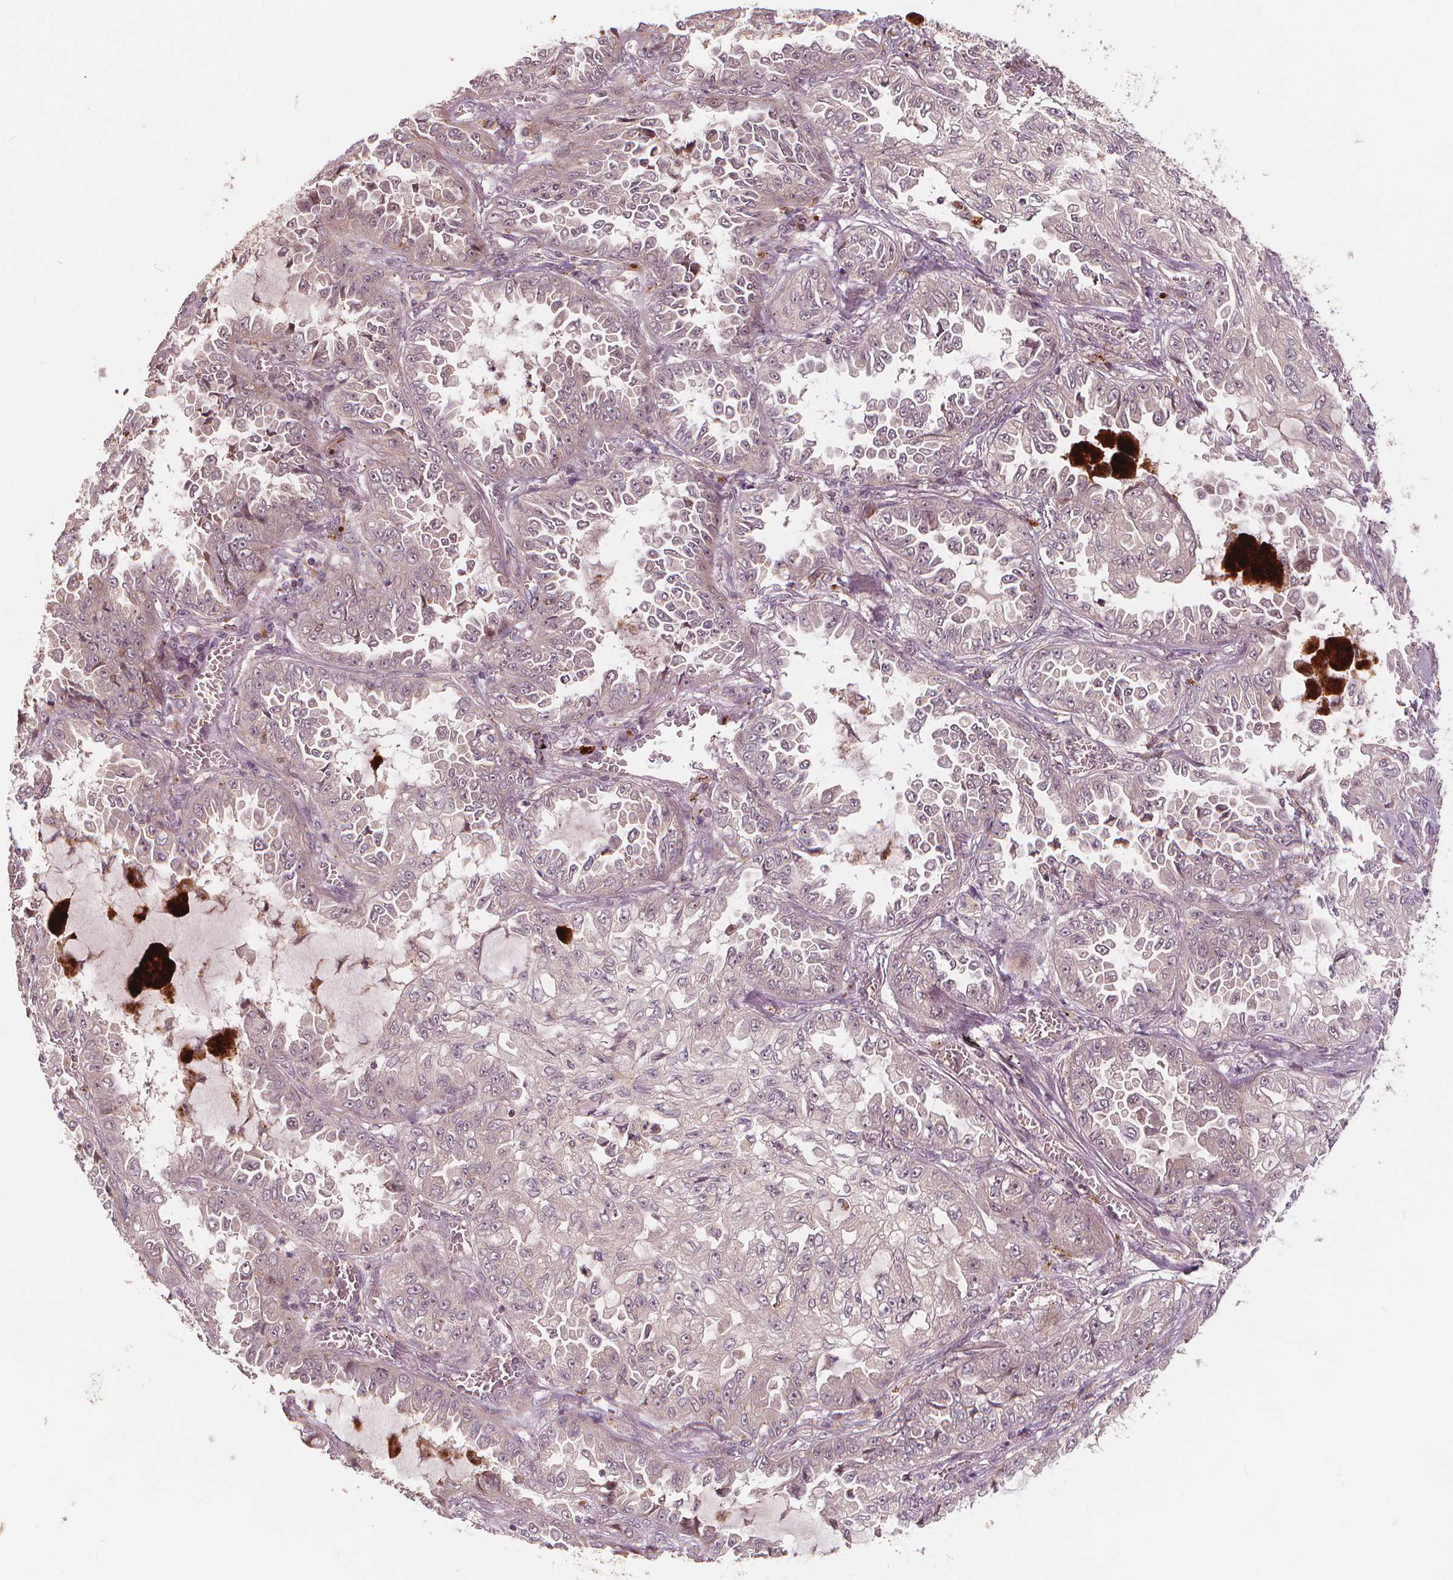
{"staining": {"intensity": "negative", "quantity": "none", "location": "none"}, "tissue": "lung cancer", "cell_type": "Tumor cells", "image_type": "cancer", "snomed": [{"axis": "morphology", "description": "Adenocarcinoma, NOS"}, {"axis": "topography", "description": "Lung"}], "caption": "Immunohistochemistry micrograph of neoplastic tissue: human lung cancer stained with DAB shows no significant protein positivity in tumor cells.", "gene": "IPO13", "patient": {"sex": "female", "age": 52}}